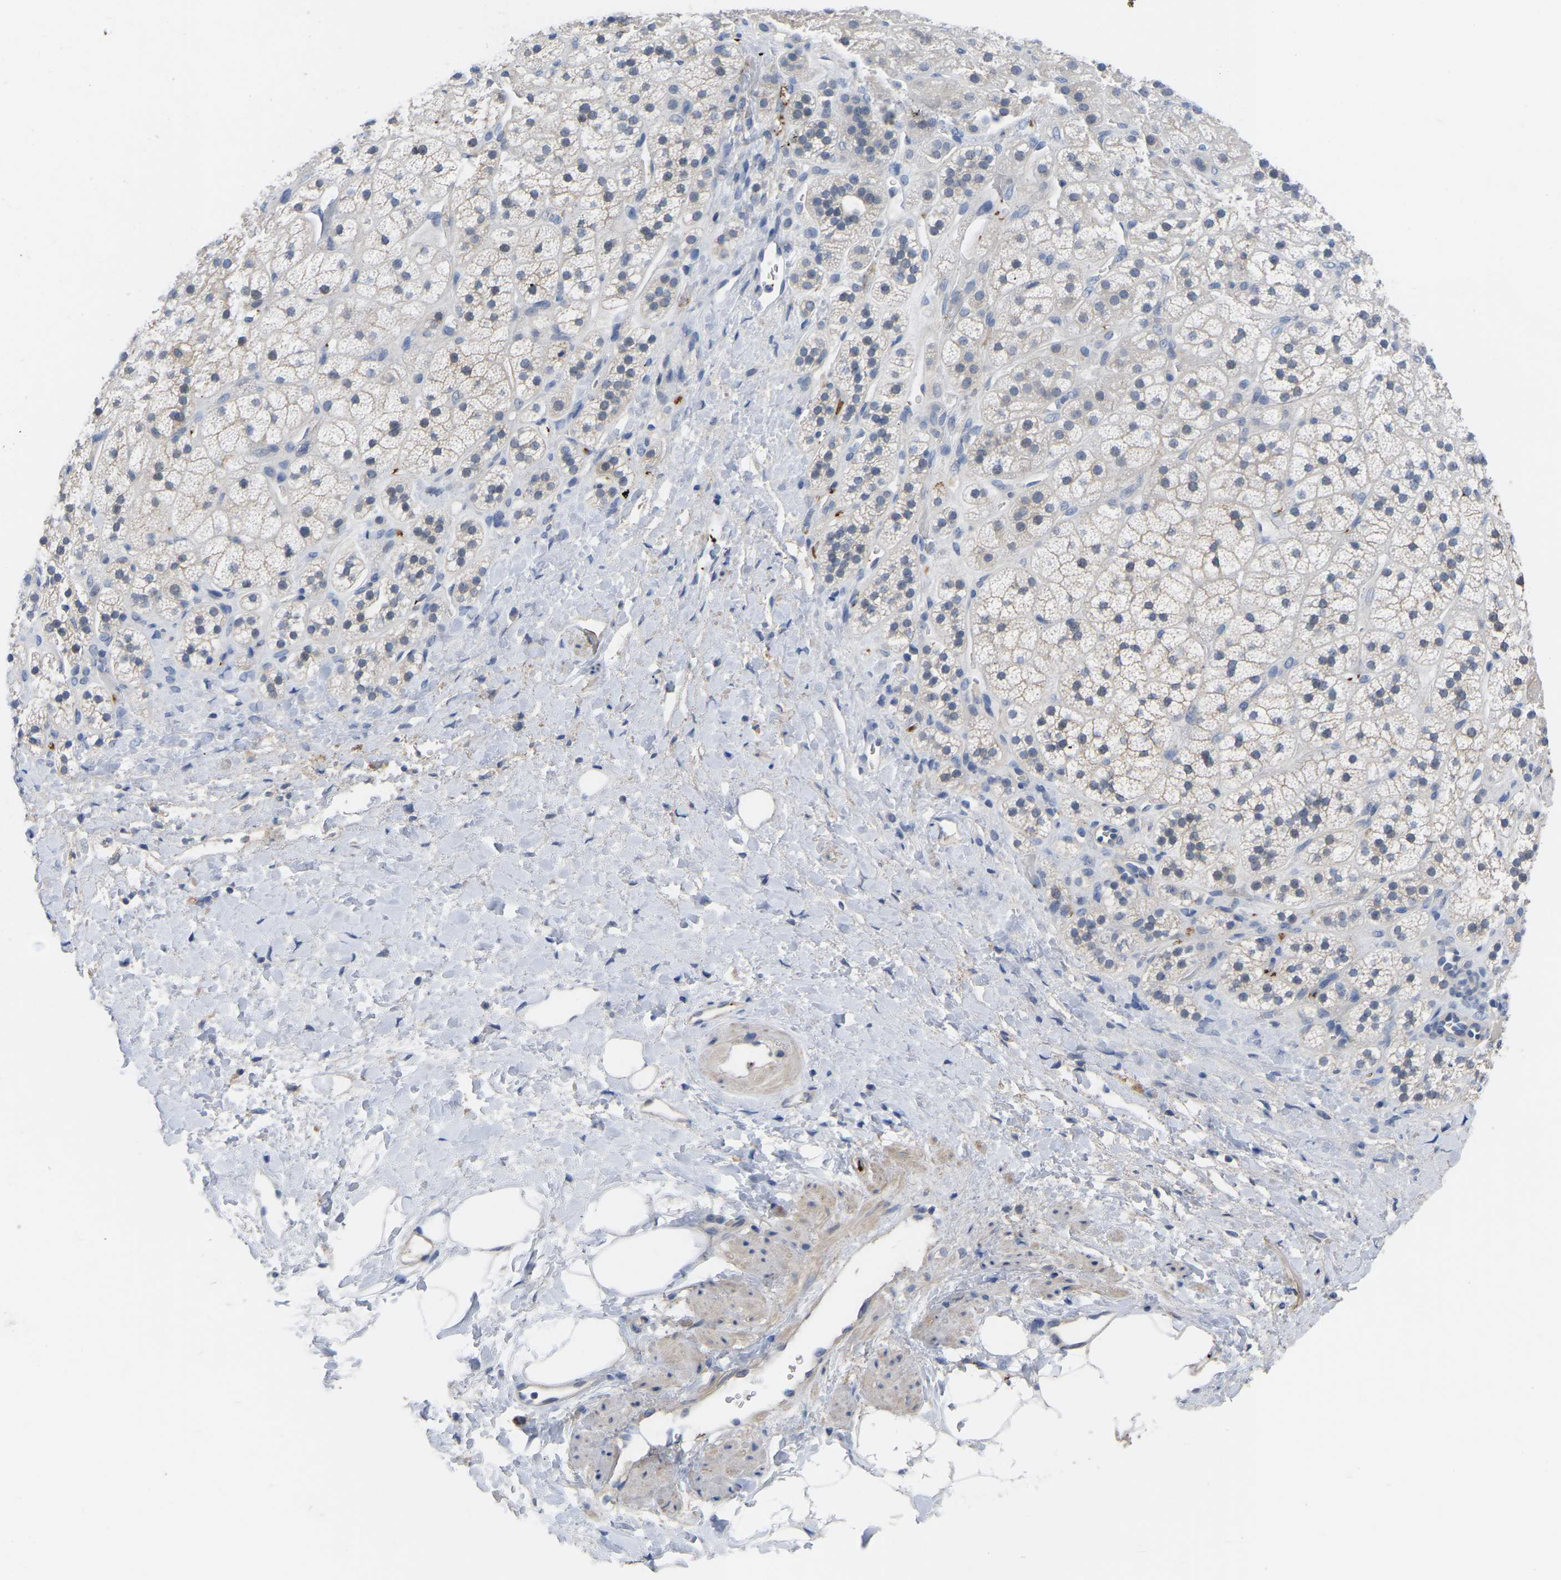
{"staining": {"intensity": "negative", "quantity": "none", "location": "none"}, "tissue": "adrenal gland", "cell_type": "Glandular cells", "image_type": "normal", "snomed": [{"axis": "morphology", "description": "Normal tissue, NOS"}, {"axis": "topography", "description": "Adrenal gland"}], "caption": "Immunohistochemical staining of normal human adrenal gland demonstrates no significant positivity in glandular cells.", "gene": "ZNF449", "patient": {"sex": "male", "age": 56}}